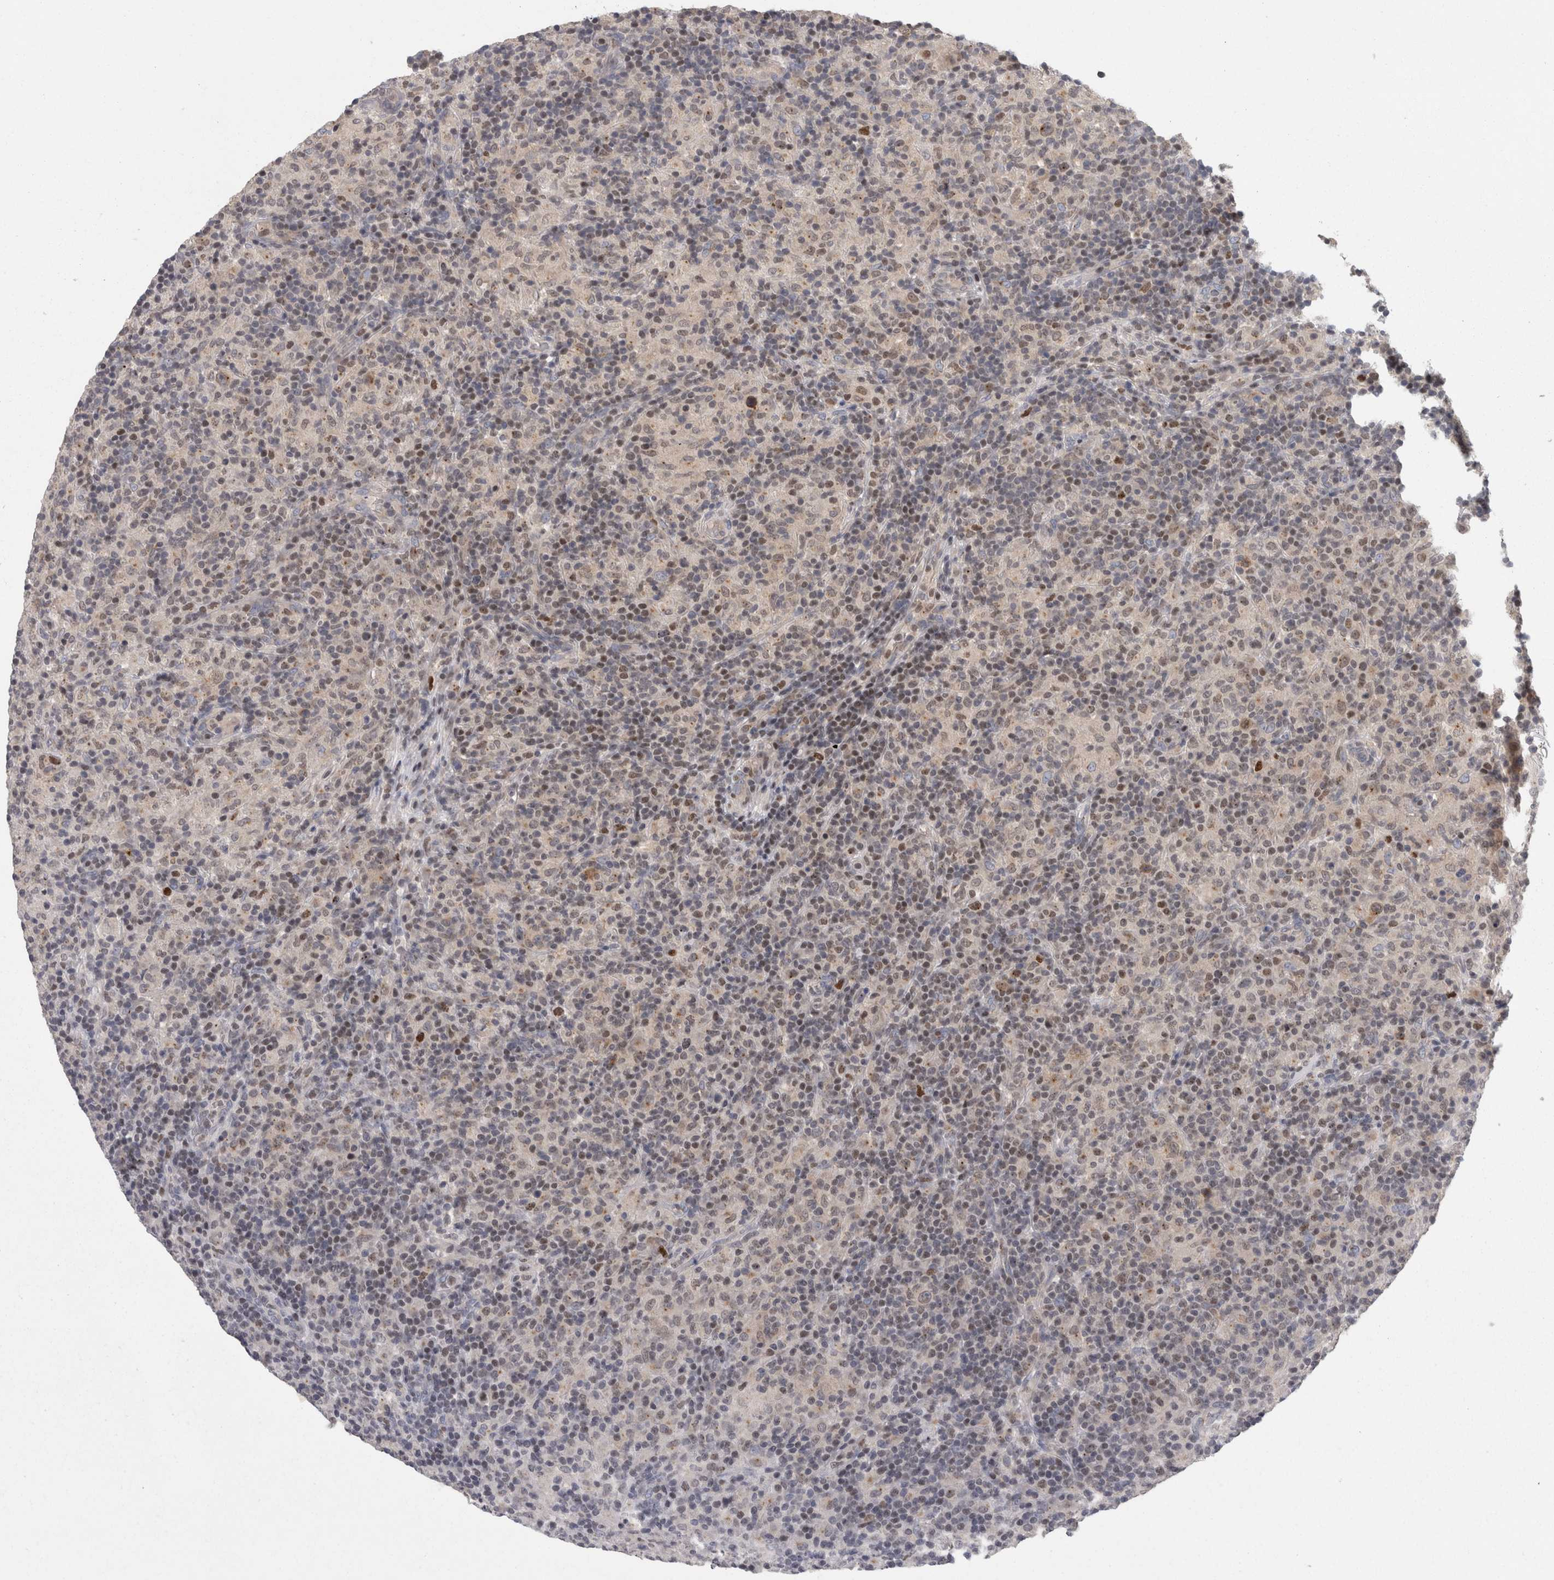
{"staining": {"intensity": "moderate", "quantity": "25%-75%", "location": "cytoplasmic/membranous,nuclear"}, "tissue": "lymphoma", "cell_type": "Tumor cells", "image_type": "cancer", "snomed": [{"axis": "morphology", "description": "Hodgkin's disease, NOS"}, {"axis": "topography", "description": "Lymph node"}], "caption": "Human Hodgkin's disease stained with a protein marker shows moderate staining in tumor cells.", "gene": "PCM1", "patient": {"sex": "male", "age": 70}}